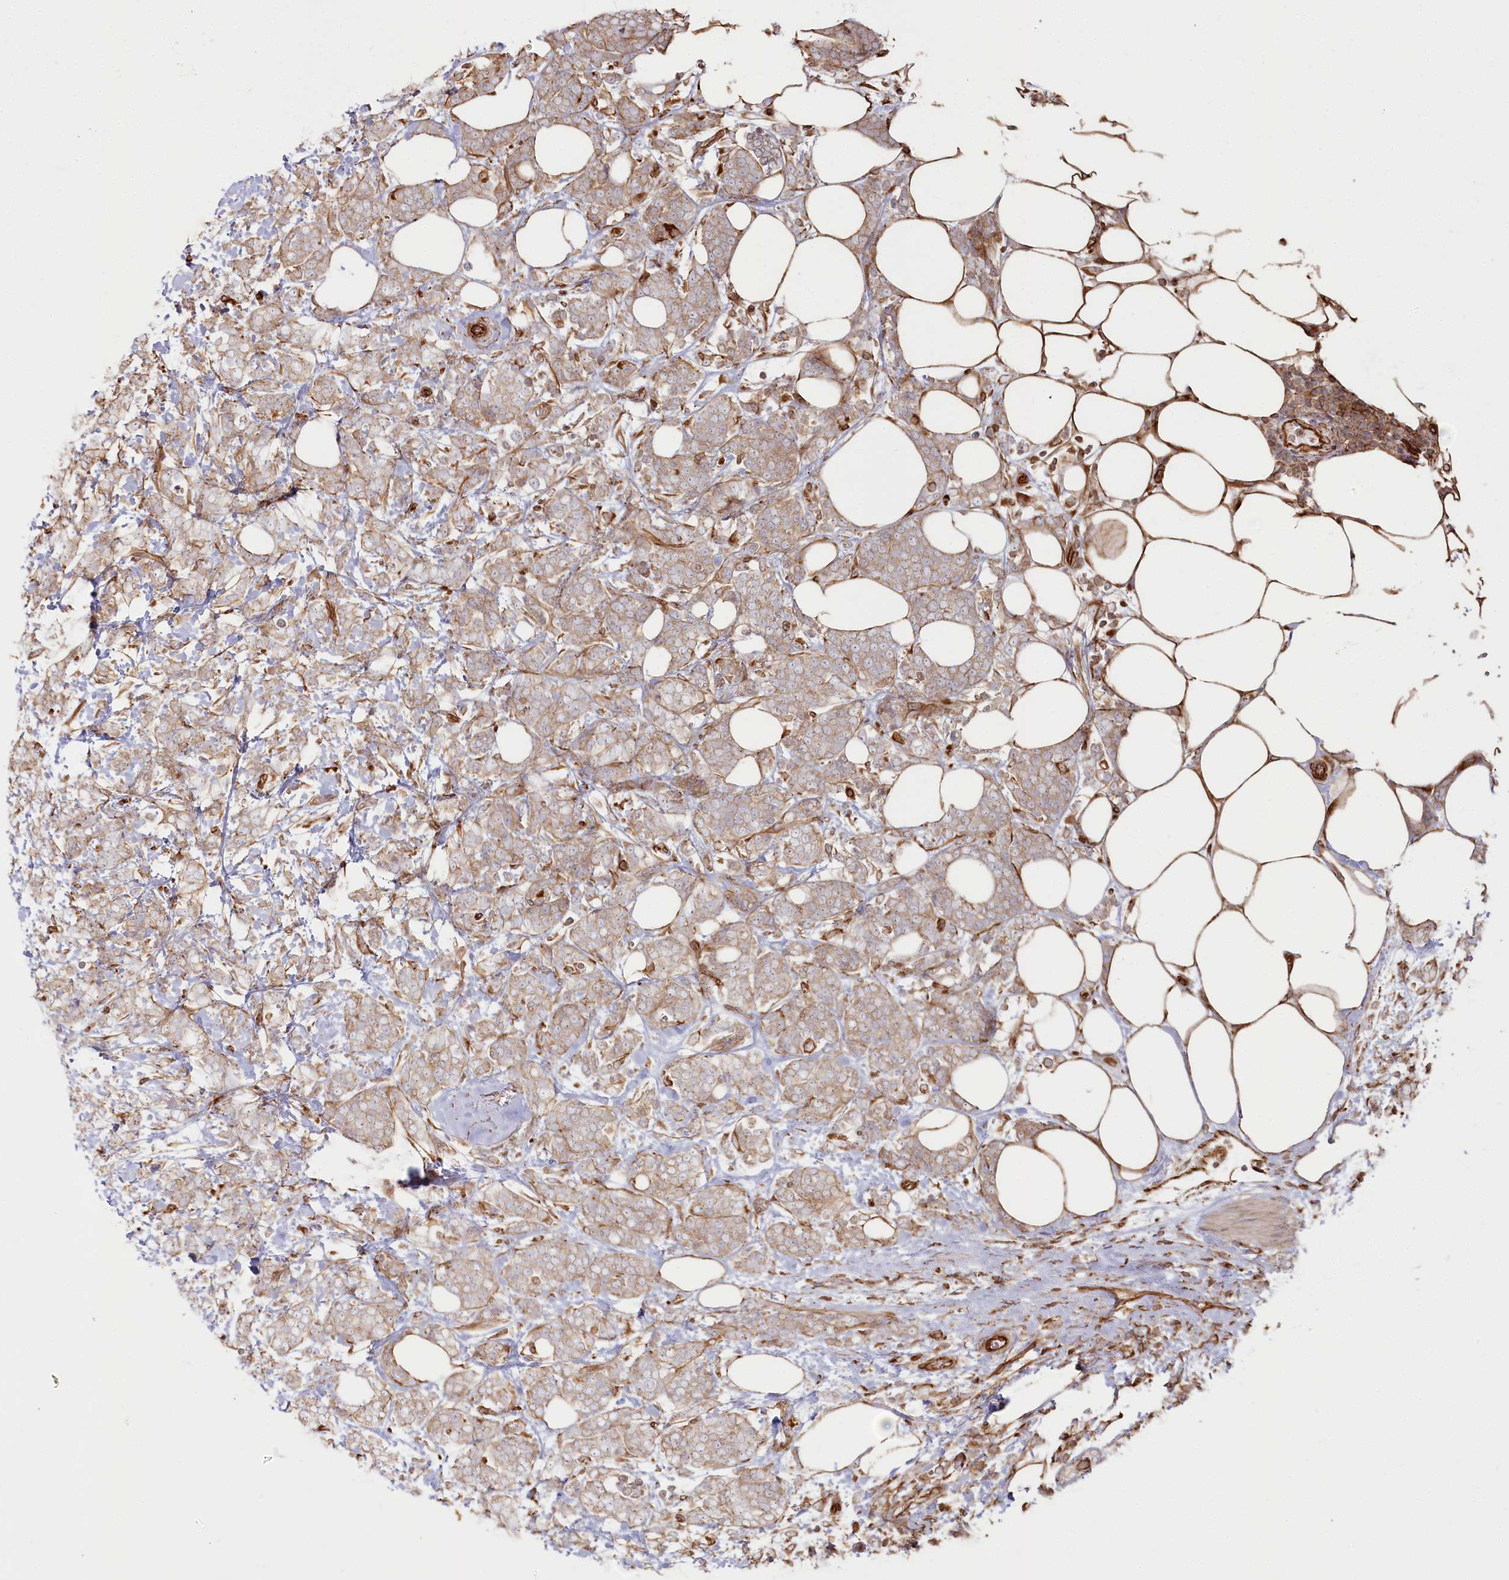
{"staining": {"intensity": "weak", "quantity": "<25%", "location": "cytoplasmic/membranous"}, "tissue": "breast cancer", "cell_type": "Tumor cells", "image_type": "cancer", "snomed": [{"axis": "morphology", "description": "Lobular carcinoma"}, {"axis": "topography", "description": "Breast"}], "caption": "There is no significant staining in tumor cells of breast cancer.", "gene": "TTC1", "patient": {"sex": "female", "age": 58}}